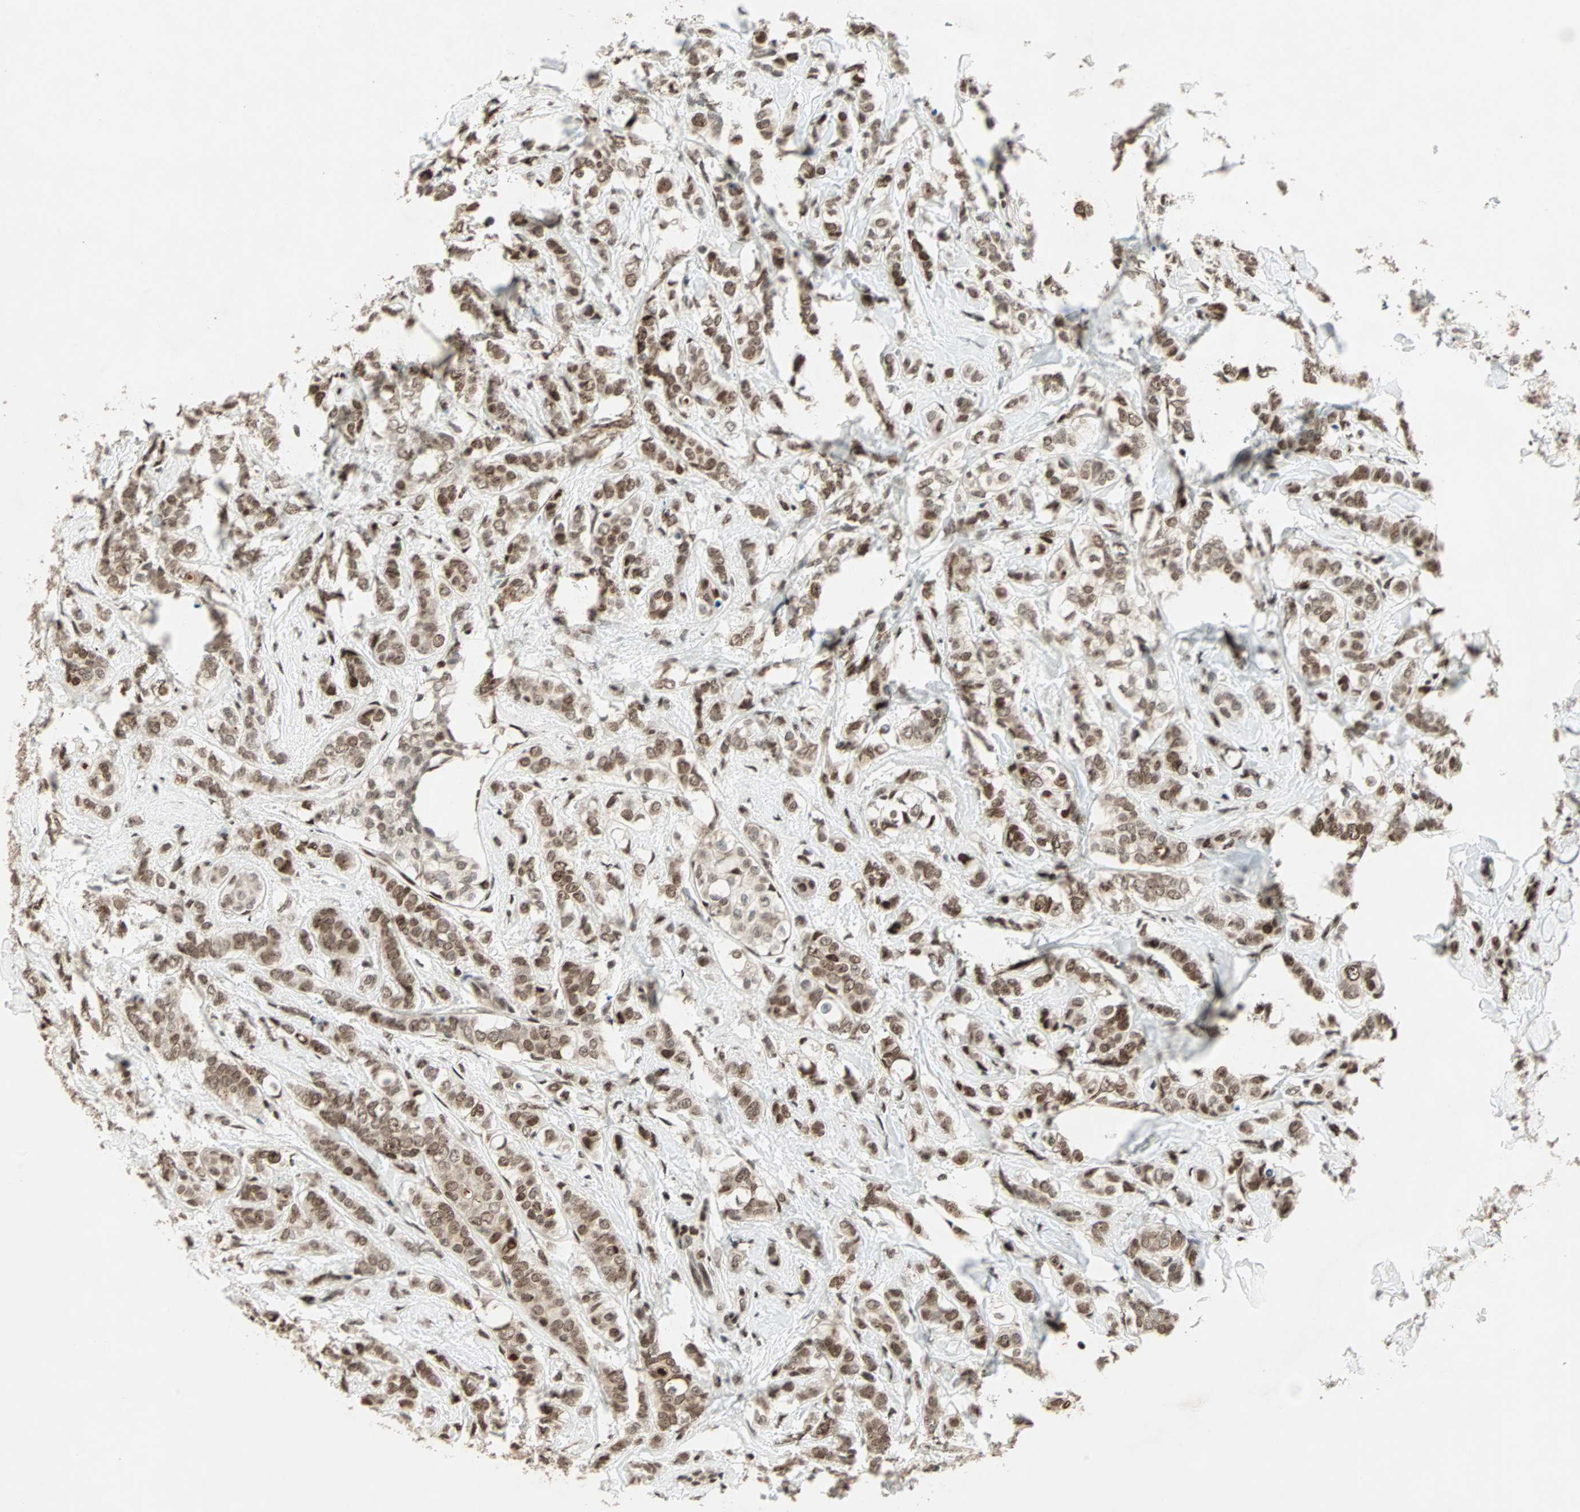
{"staining": {"intensity": "moderate", "quantity": ">75%", "location": "nuclear"}, "tissue": "breast cancer", "cell_type": "Tumor cells", "image_type": "cancer", "snomed": [{"axis": "morphology", "description": "Lobular carcinoma"}, {"axis": "topography", "description": "Breast"}], "caption": "This micrograph demonstrates immunohistochemistry staining of human breast cancer, with medium moderate nuclear staining in approximately >75% of tumor cells.", "gene": "MDC1", "patient": {"sex": "female", "age": 60}}